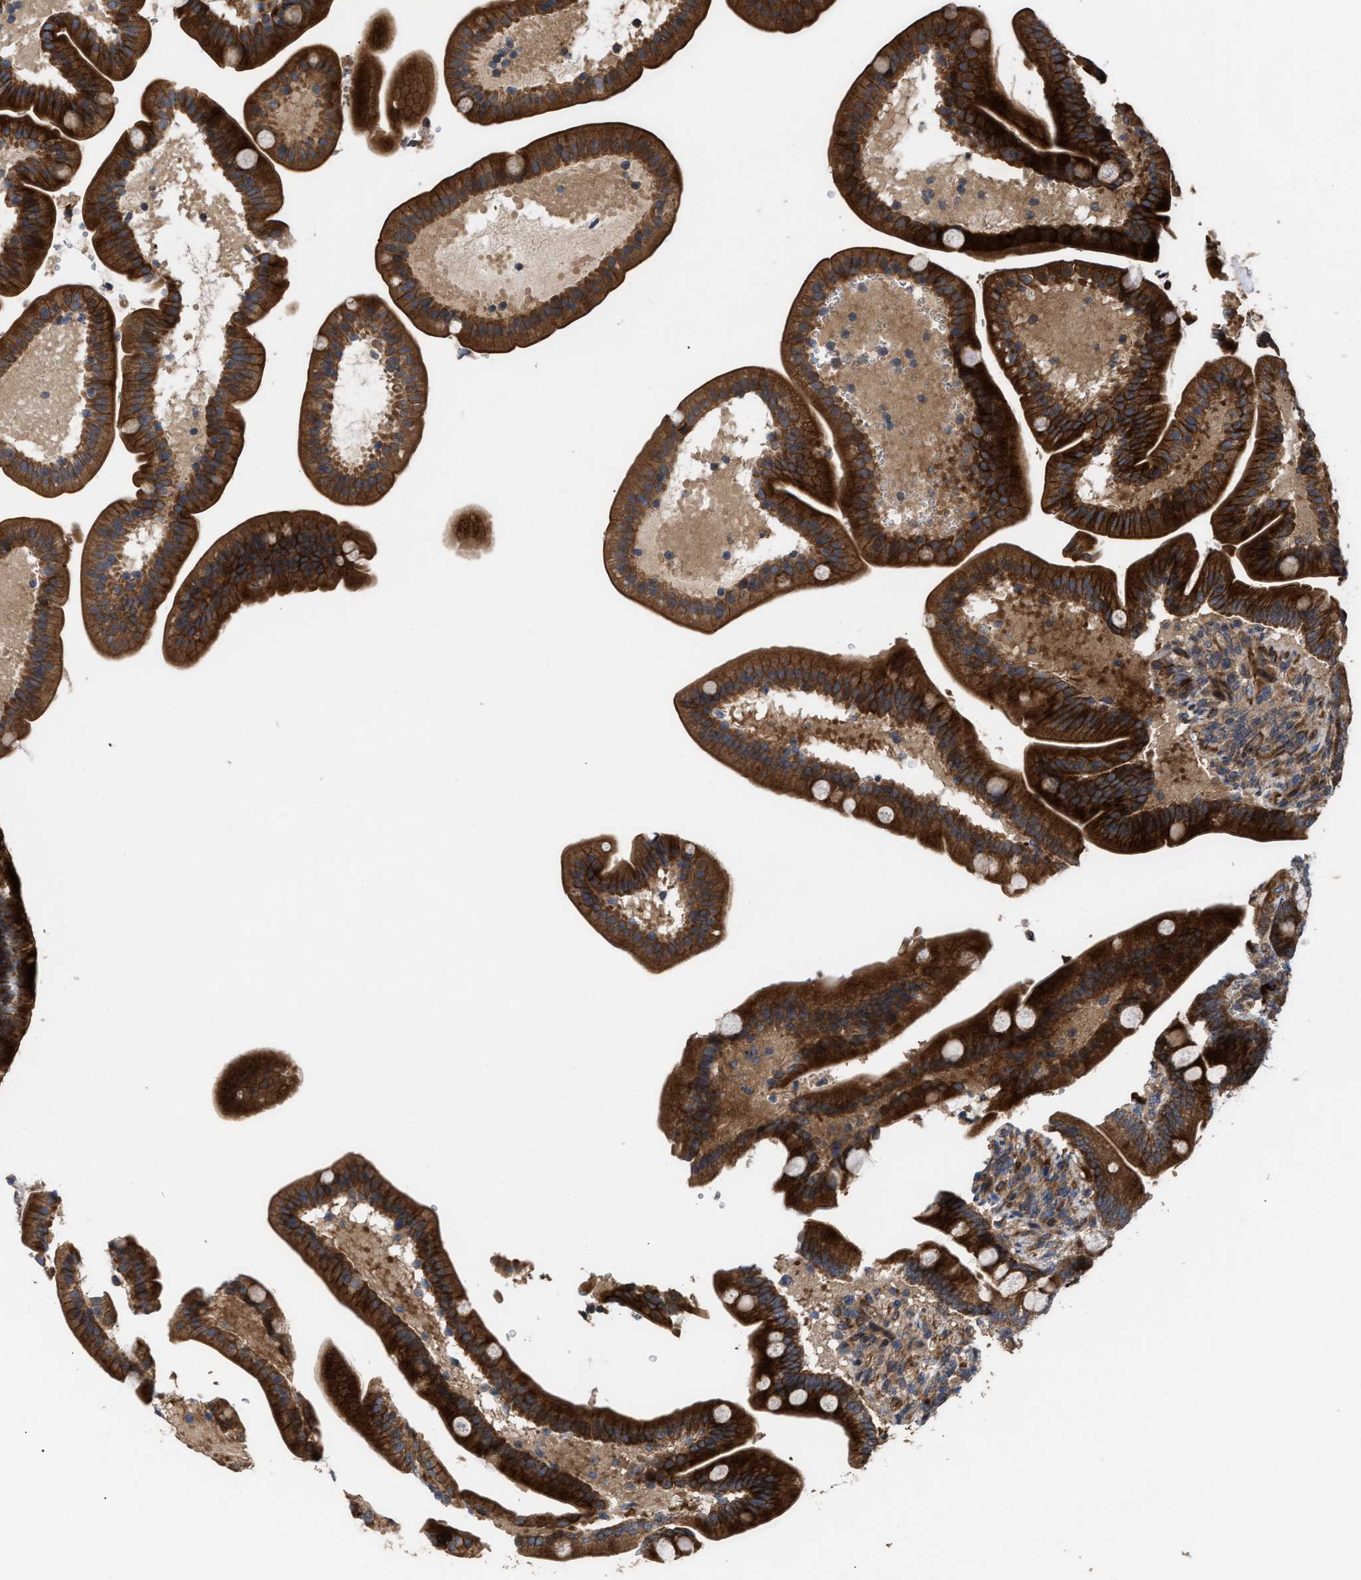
{"staining": {"intensity": "strong", "quantity": ">75%", "location": "cytoplasmic/membranous"}, "tissue": "duodenum", "cell_type": "Glandular cells", "image_type": "normal", "snomed": [{"axis": "morphology", "description": "Normal tissue, NOS"}, {"axis": "topography", "description": "Duodenum"}], "caption": "Duodenum stained with DAB immunohistochemistry demonstrates high levels of strong cytoplasmic/membranous staining in about >75% of glandular cells.", "gene": "STAU1", "patient": {"sex": "male", "age": 54}}